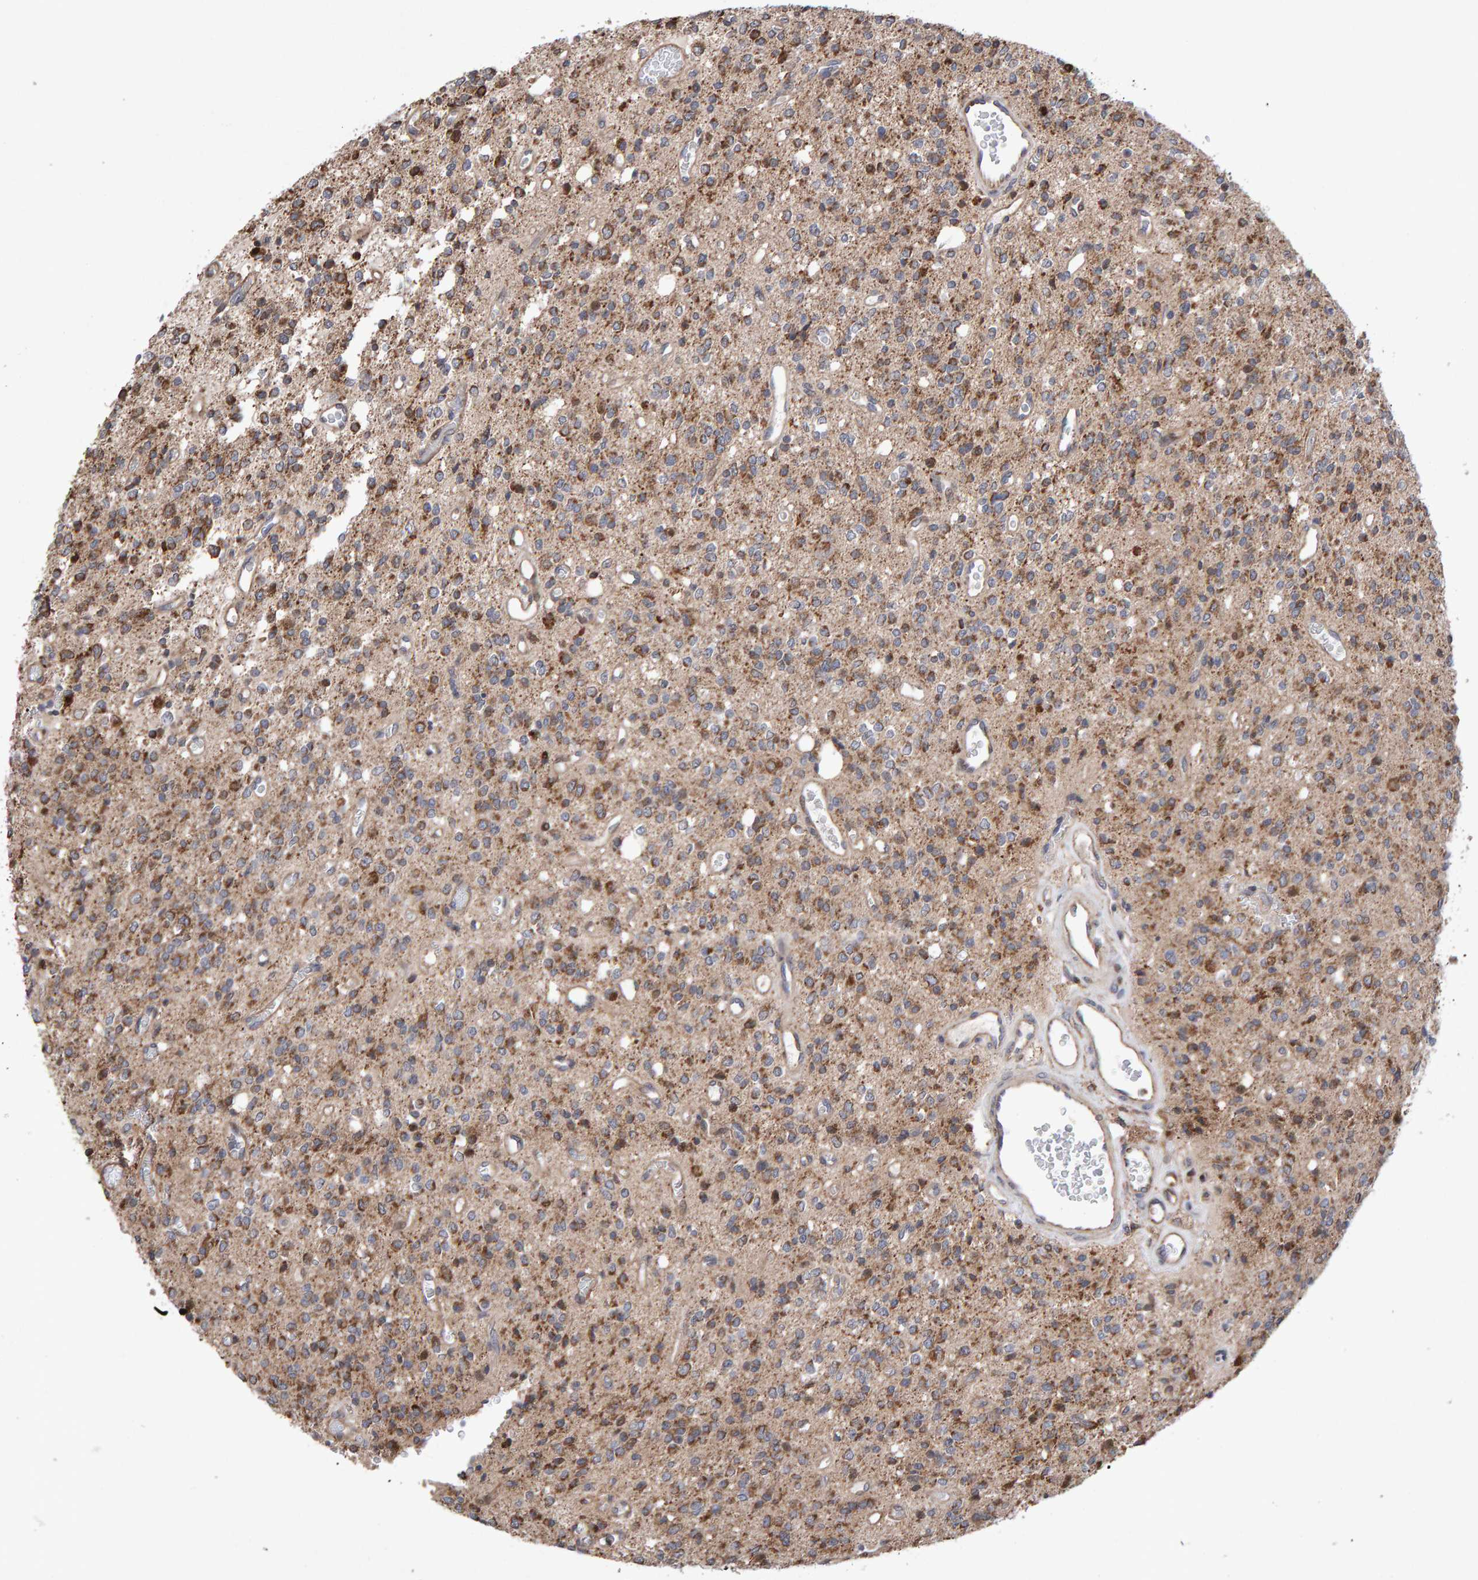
{"staining": {"intensity": "moderate", "quantity": ">75%", "location": "cytoplasmic/membranous"}, "tissue": "glioma", "cell_type": "Tumor cells", "image_type": "cancer", "snomed": [{"axis": "morphology", "description": "Glioma, malignant, High grade"}, {"axis": "topography", "description": "Brain"}], "caption": "Protein expression analysis of human high-grade glioma (malignant) reveals moderate cytoplasmic/membranous staining in approximately >75% of tumor cells. (DAB (3,3'-diaminobenzidine) IHC, brown staining for protein, blue staining for nuclei).", "gene": "PECR", "patient": {"sex": "male", "age": 34}}